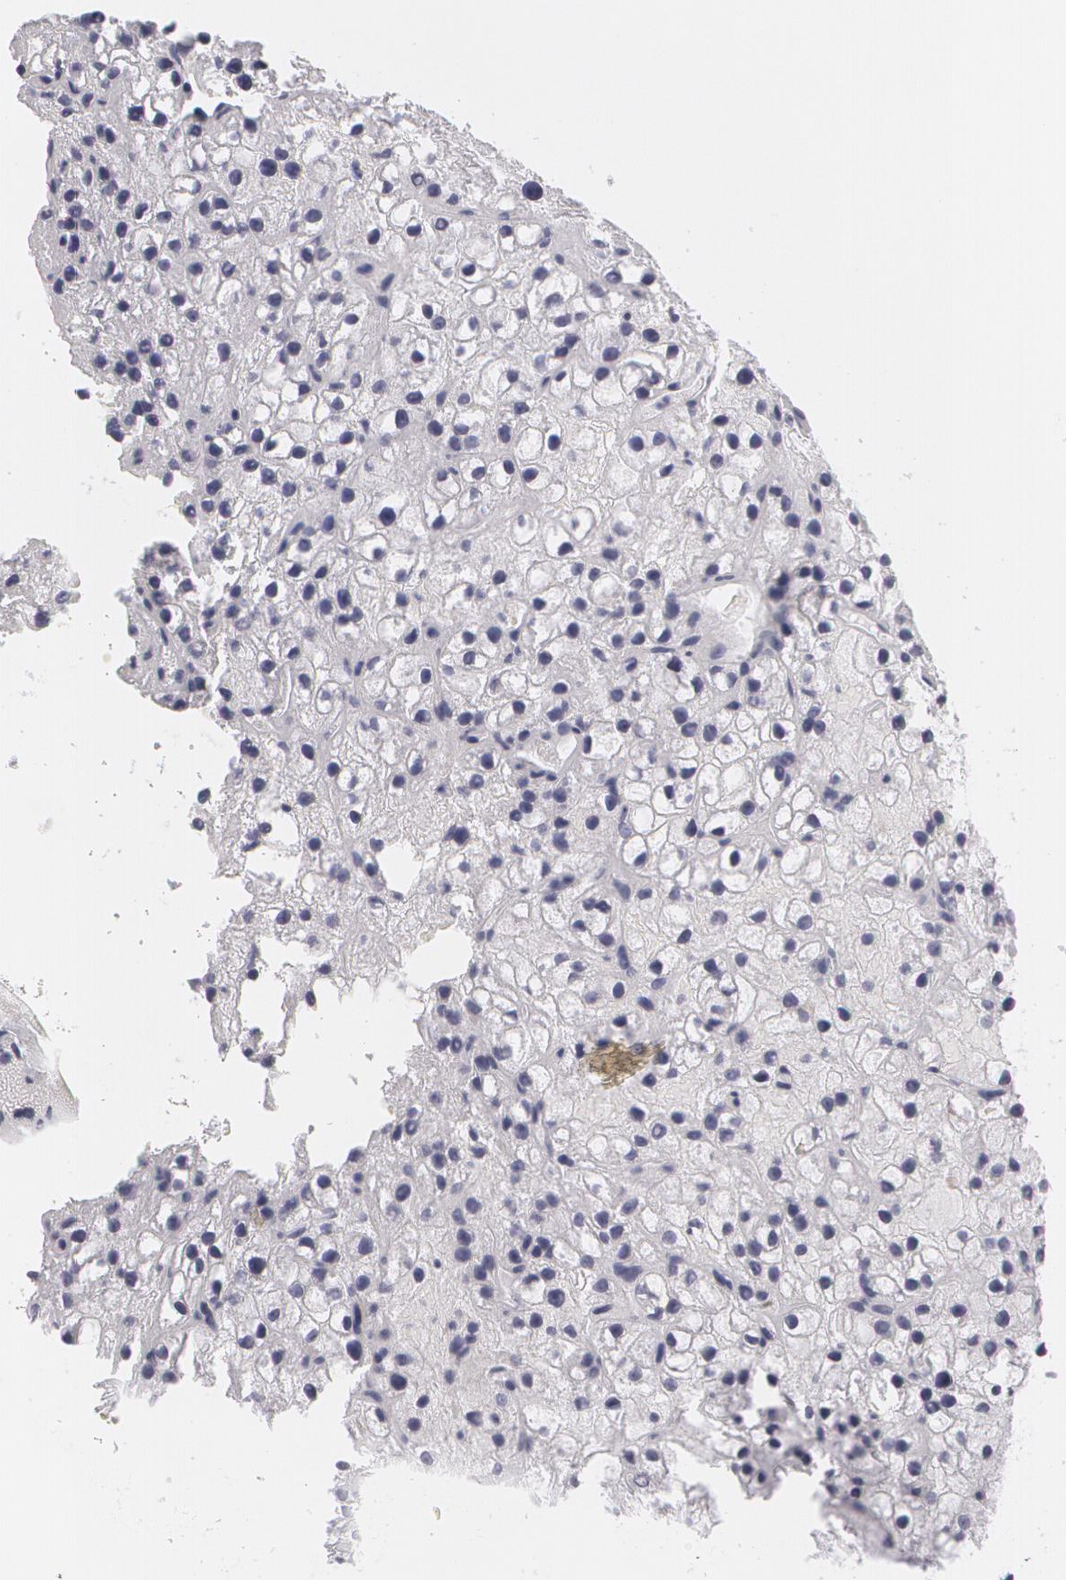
{"staining": {"intensity": "negative", "quantity": "none", "location": "none"}, "tissue": "parathyroid gland", "cell_type": "Glandular cells", "image_type": "normal", "snomed": [{"axis": "morphology", "description": "Normal tissue, NOS"}, {"axis": "topography", "description": "Parathyroid gland"}], "caption": "Parathyroid gland stained for a protein using IHC demonstrates no staining glandular cells.", "gene": "MBNL3", "patient": {"sex": "female", "age": 71}}